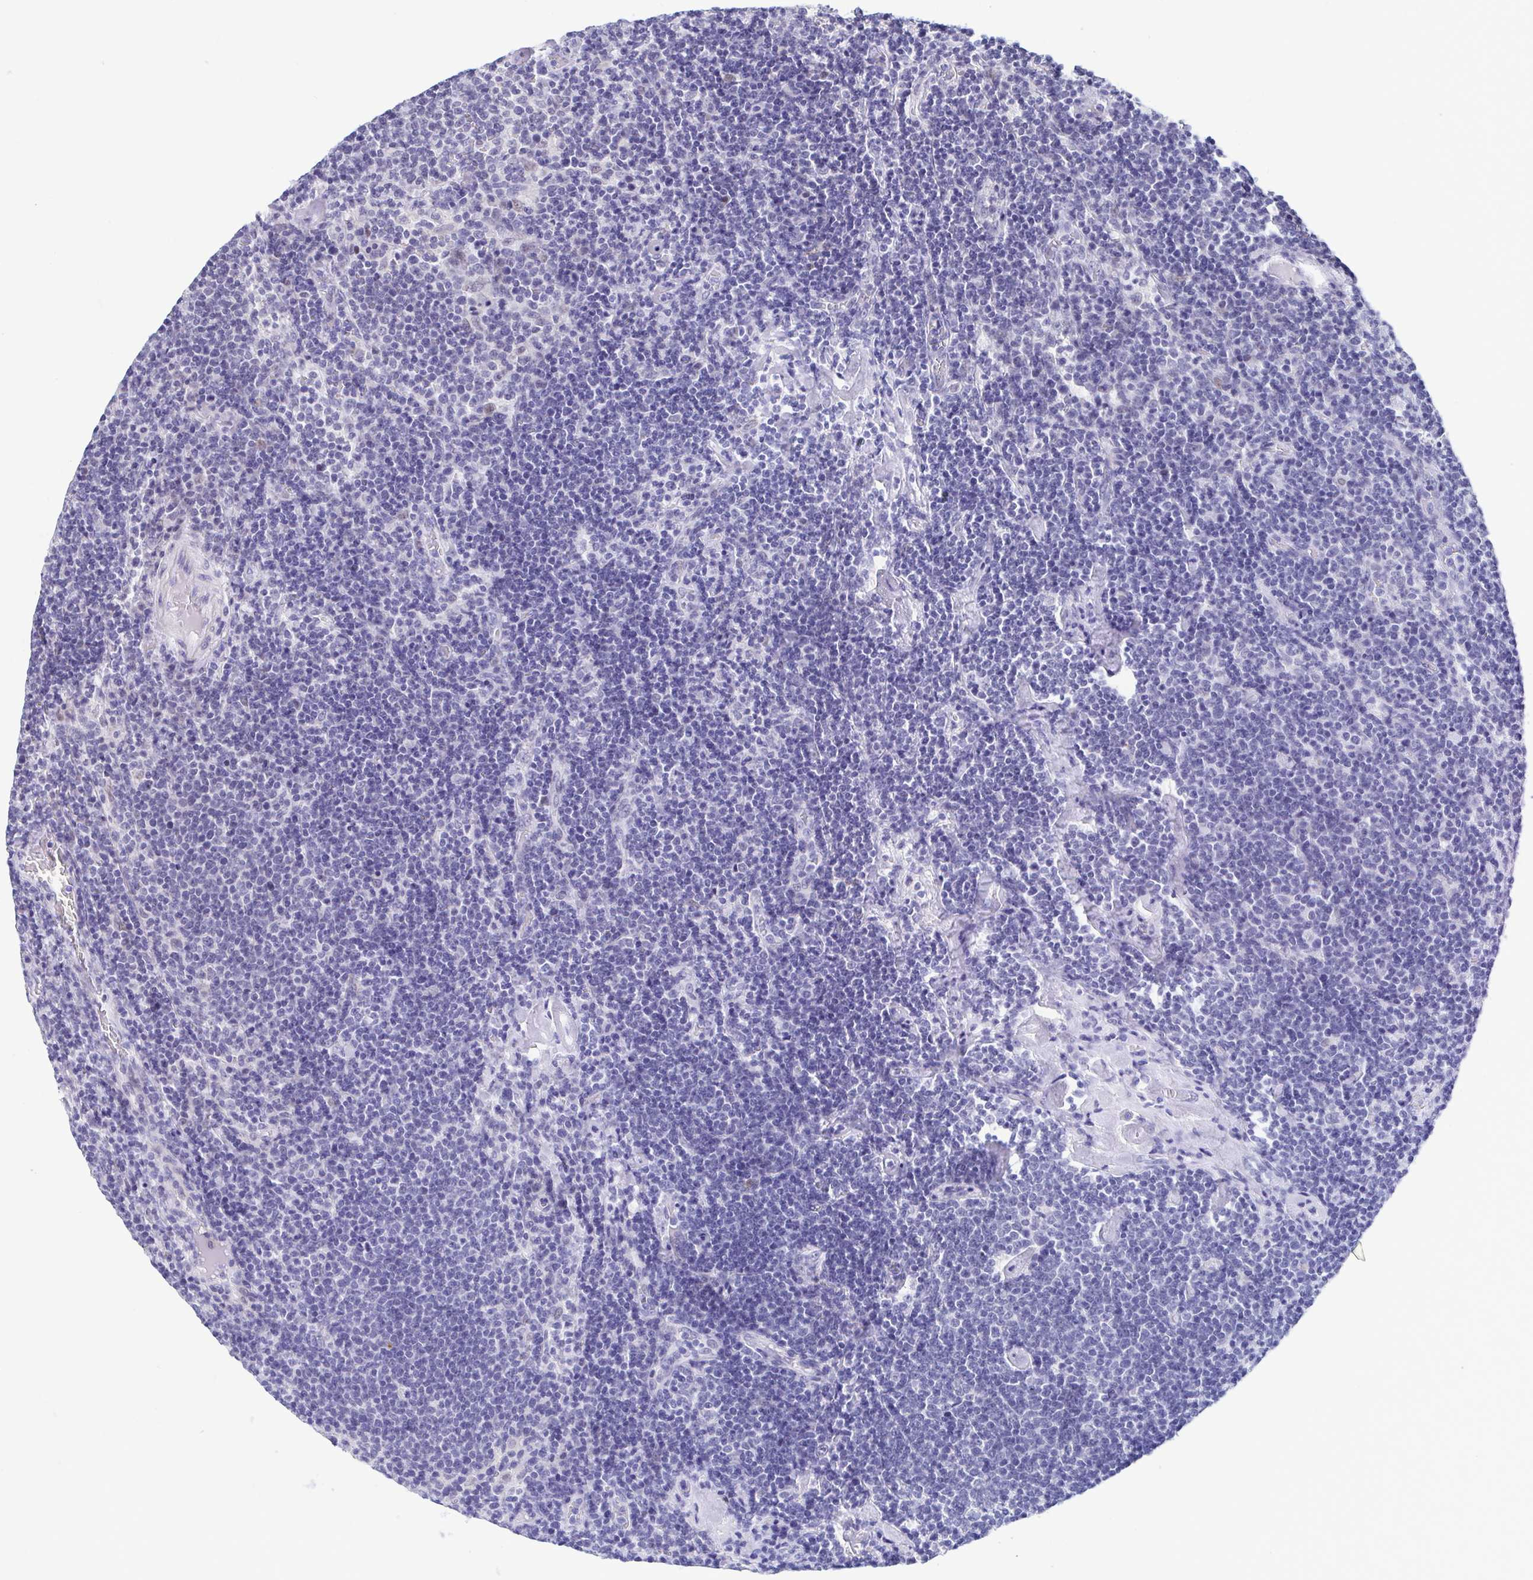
{"staining": {"intensity": "negative", "quantity": "none", "location": "none"}, "tissue": "lymphoma", "cell_type": "Tumor cells", "image_type": "cancer", "snomed": [{"axis": "morphology", "description": "Malignant lymphoma, non-Hodgkin's type, High grade"}, {"axis": "topography", "description": "Lymph node"}], "caption": "Immunohistochemical staining of human lymphoma shows no significant expression in tumor cells.", "gene": "PERM1", "patient": {"sex": "male", "age": 61}}